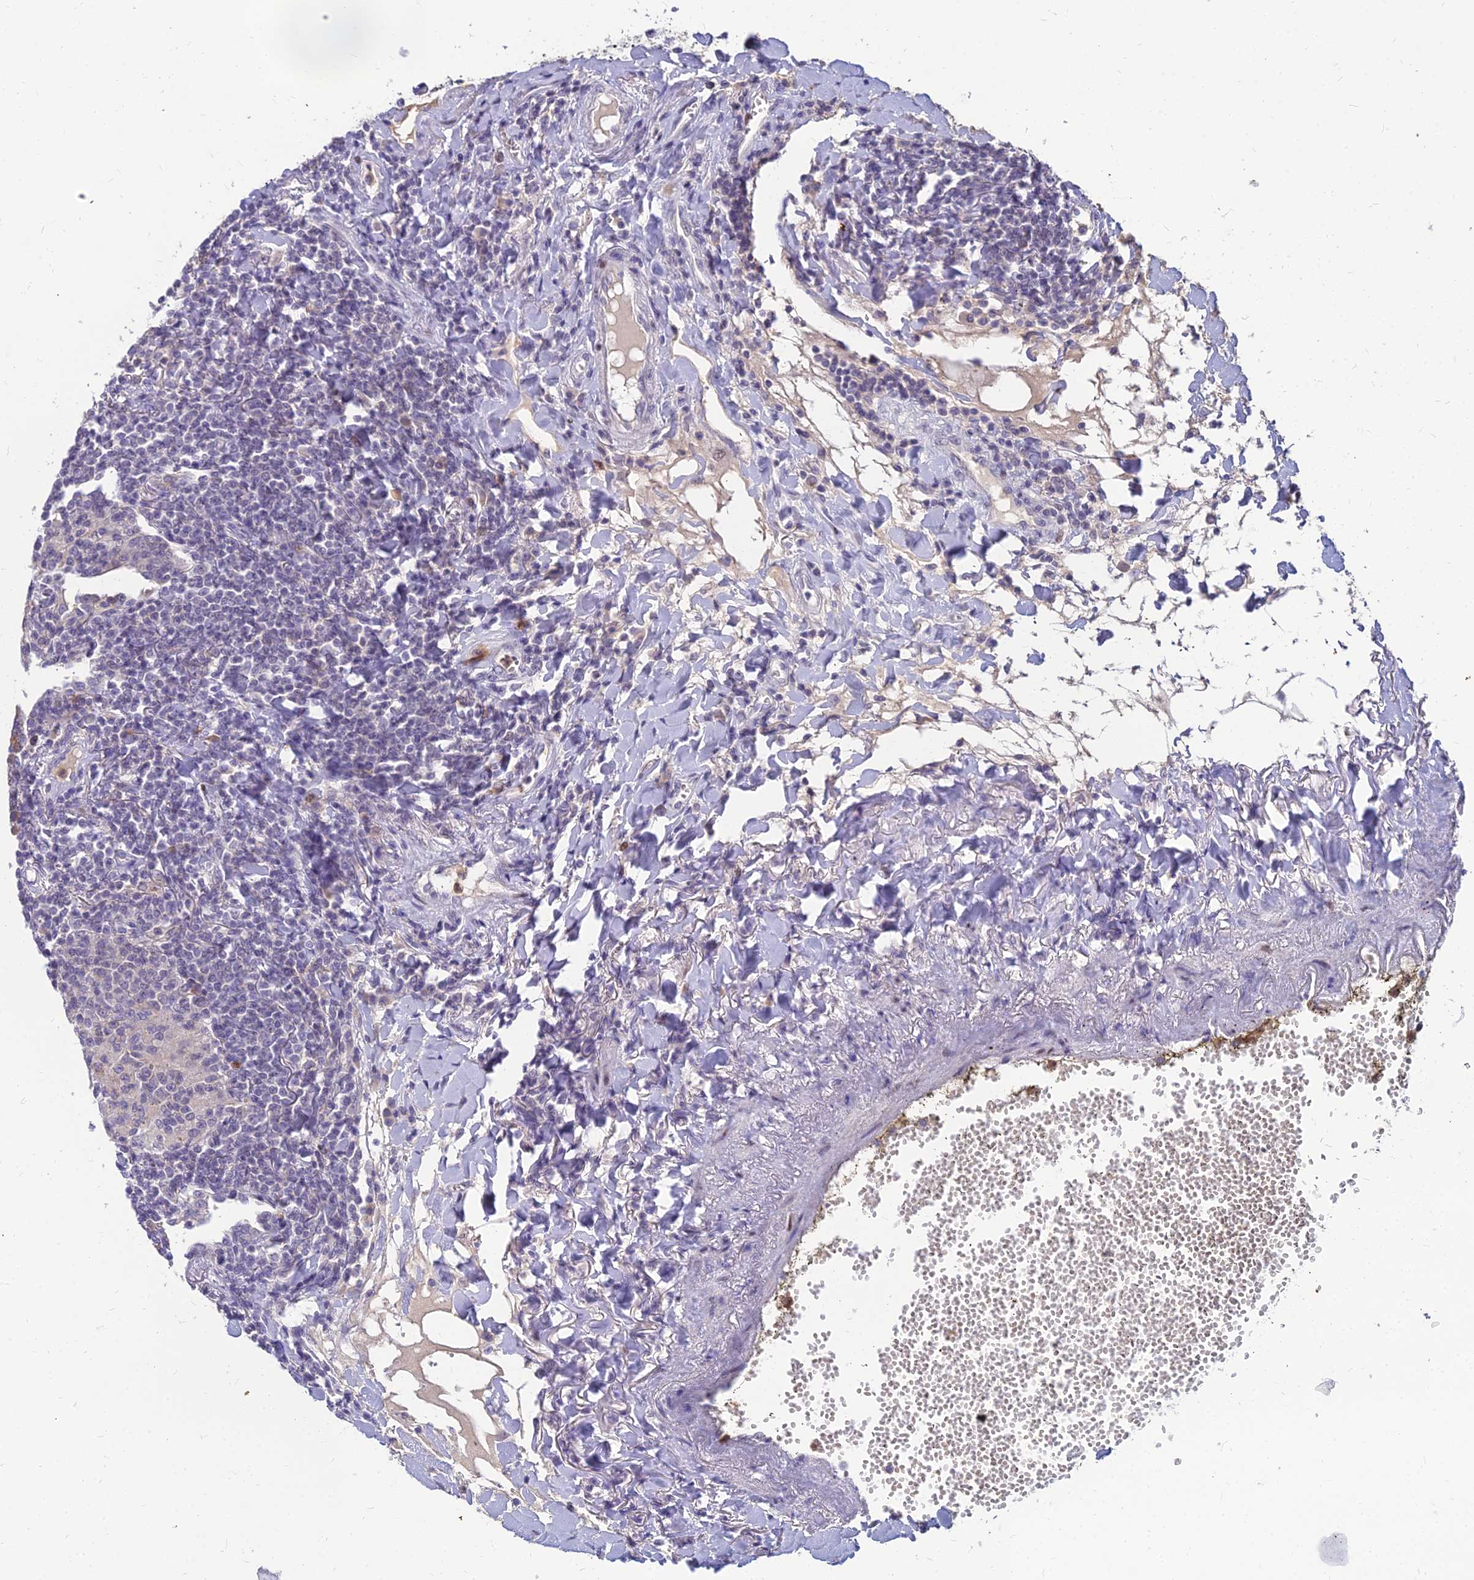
{"staining": {"intensity": "negative", "quantity": "none", "location": "none"}, "tissue": "lymphoma", "cell_type": "Tumor cells", "image_type": "cancer", "snomed": [{"axis": "morphology", "description": "Malignant lymphoma, non-Hodgkin's type, Low grade"}, {"axis": "topography", "description": "Lung"}], "caption": "Immunohistochemistry (IHC) image of neoplastic tissue: human malignant lymphoma, non-Hodgkin's type (low-grade) stained with DAB shows no significant protein expression in tumor cells.", "gene": "GOLGA6D", "patient": {"sex": "female", "age": 71}}